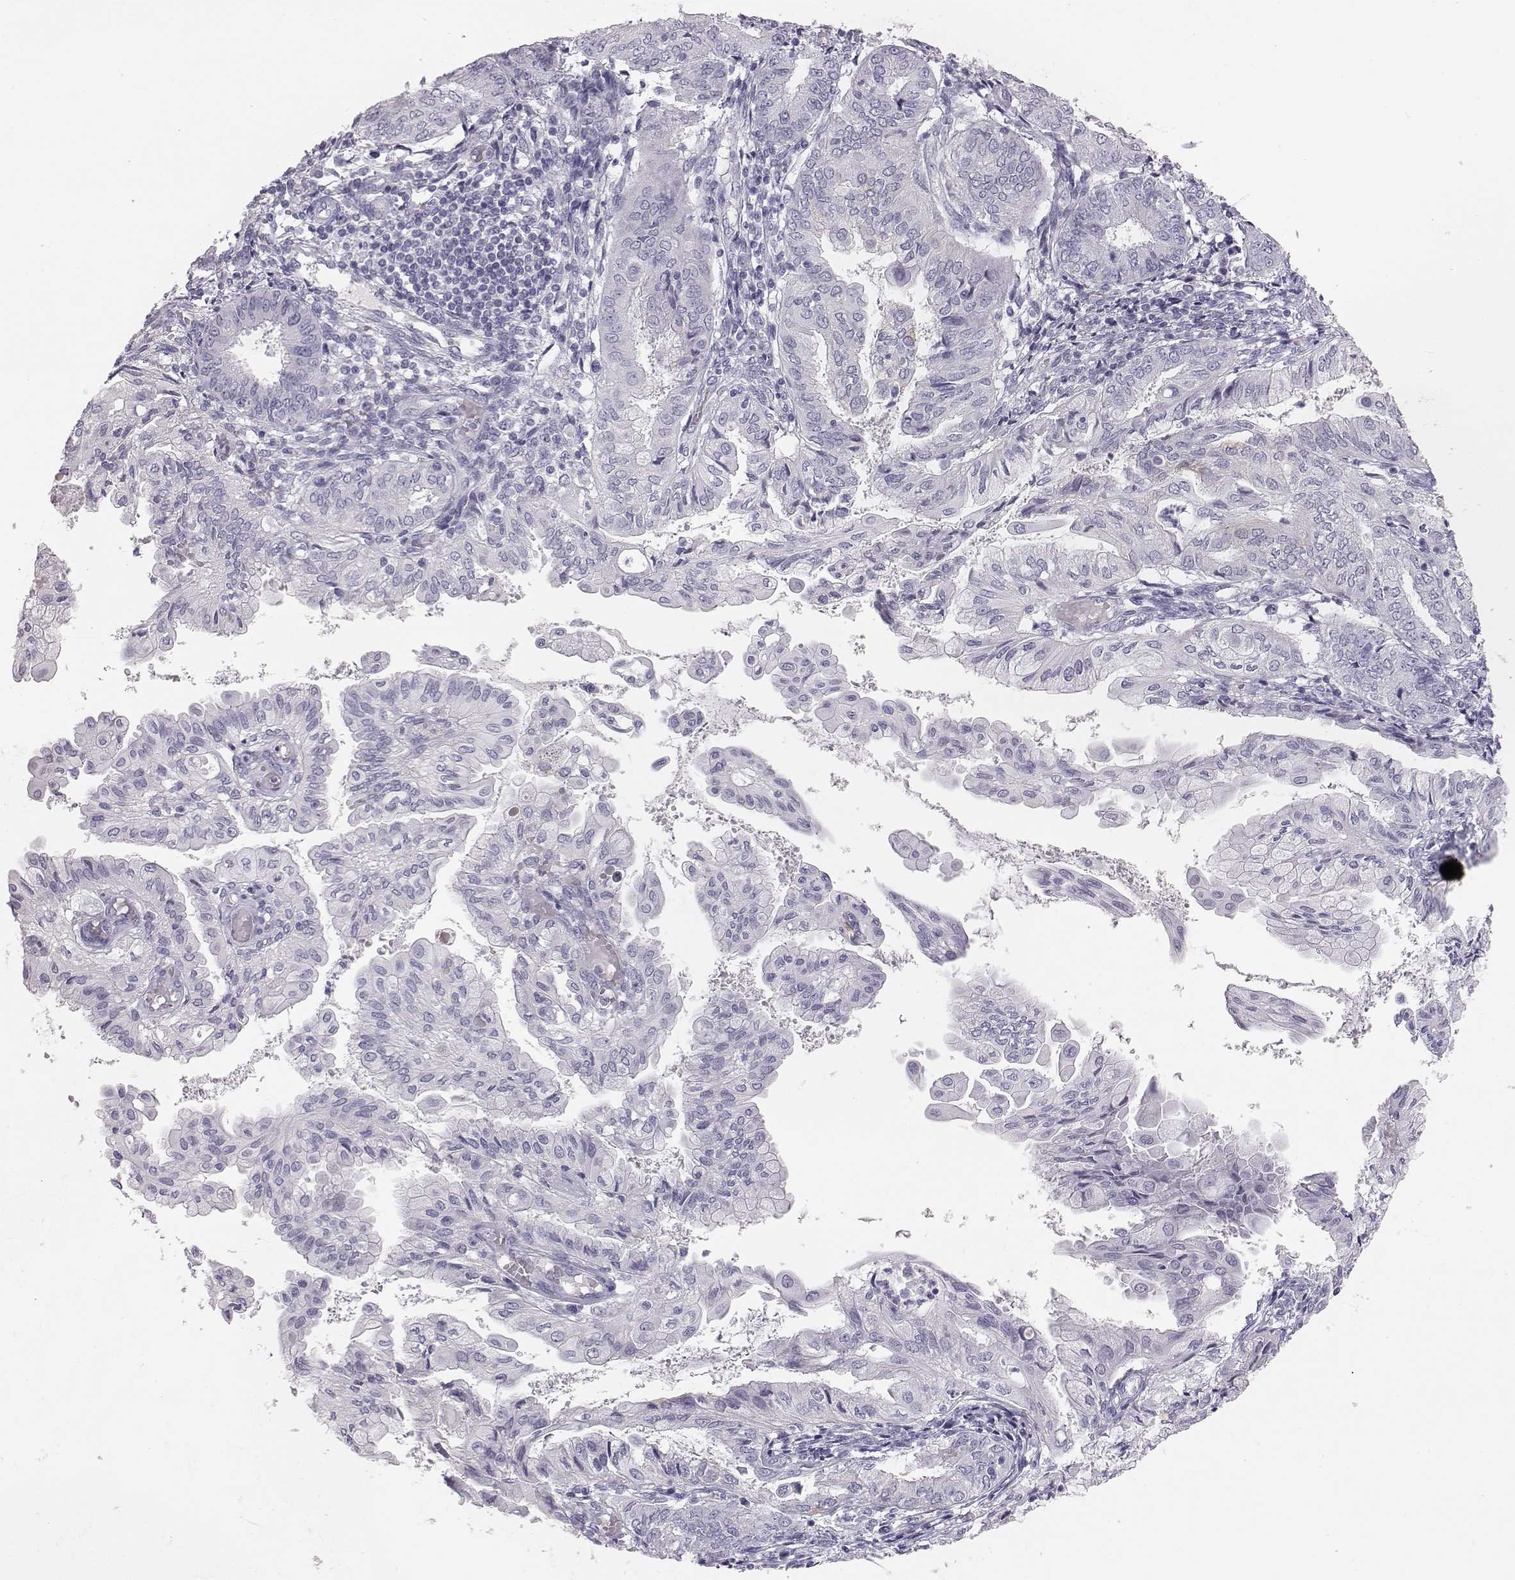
{"staining": {"intensity": "negative", "quantity": "none", "location": "none"}, "tissue": "endometrial cancer", "cell_type": "Tumor cells", "image_type": "cancer", "snomed": [{"axis": "morphology", "description": "Adenocarcinoma, NOS"}, {"axis": "topography", "description": "Endometrium"}], "caption": "Immunohistochemistry of human endometrial cancer displays no expression in tumor cells. (DAB immunohistochemistry (IHC) visualized using brightfield microscopy, high magnification).", "gene": "KRTAP16-1", "patient": {"sex": "female", "age": 68}}